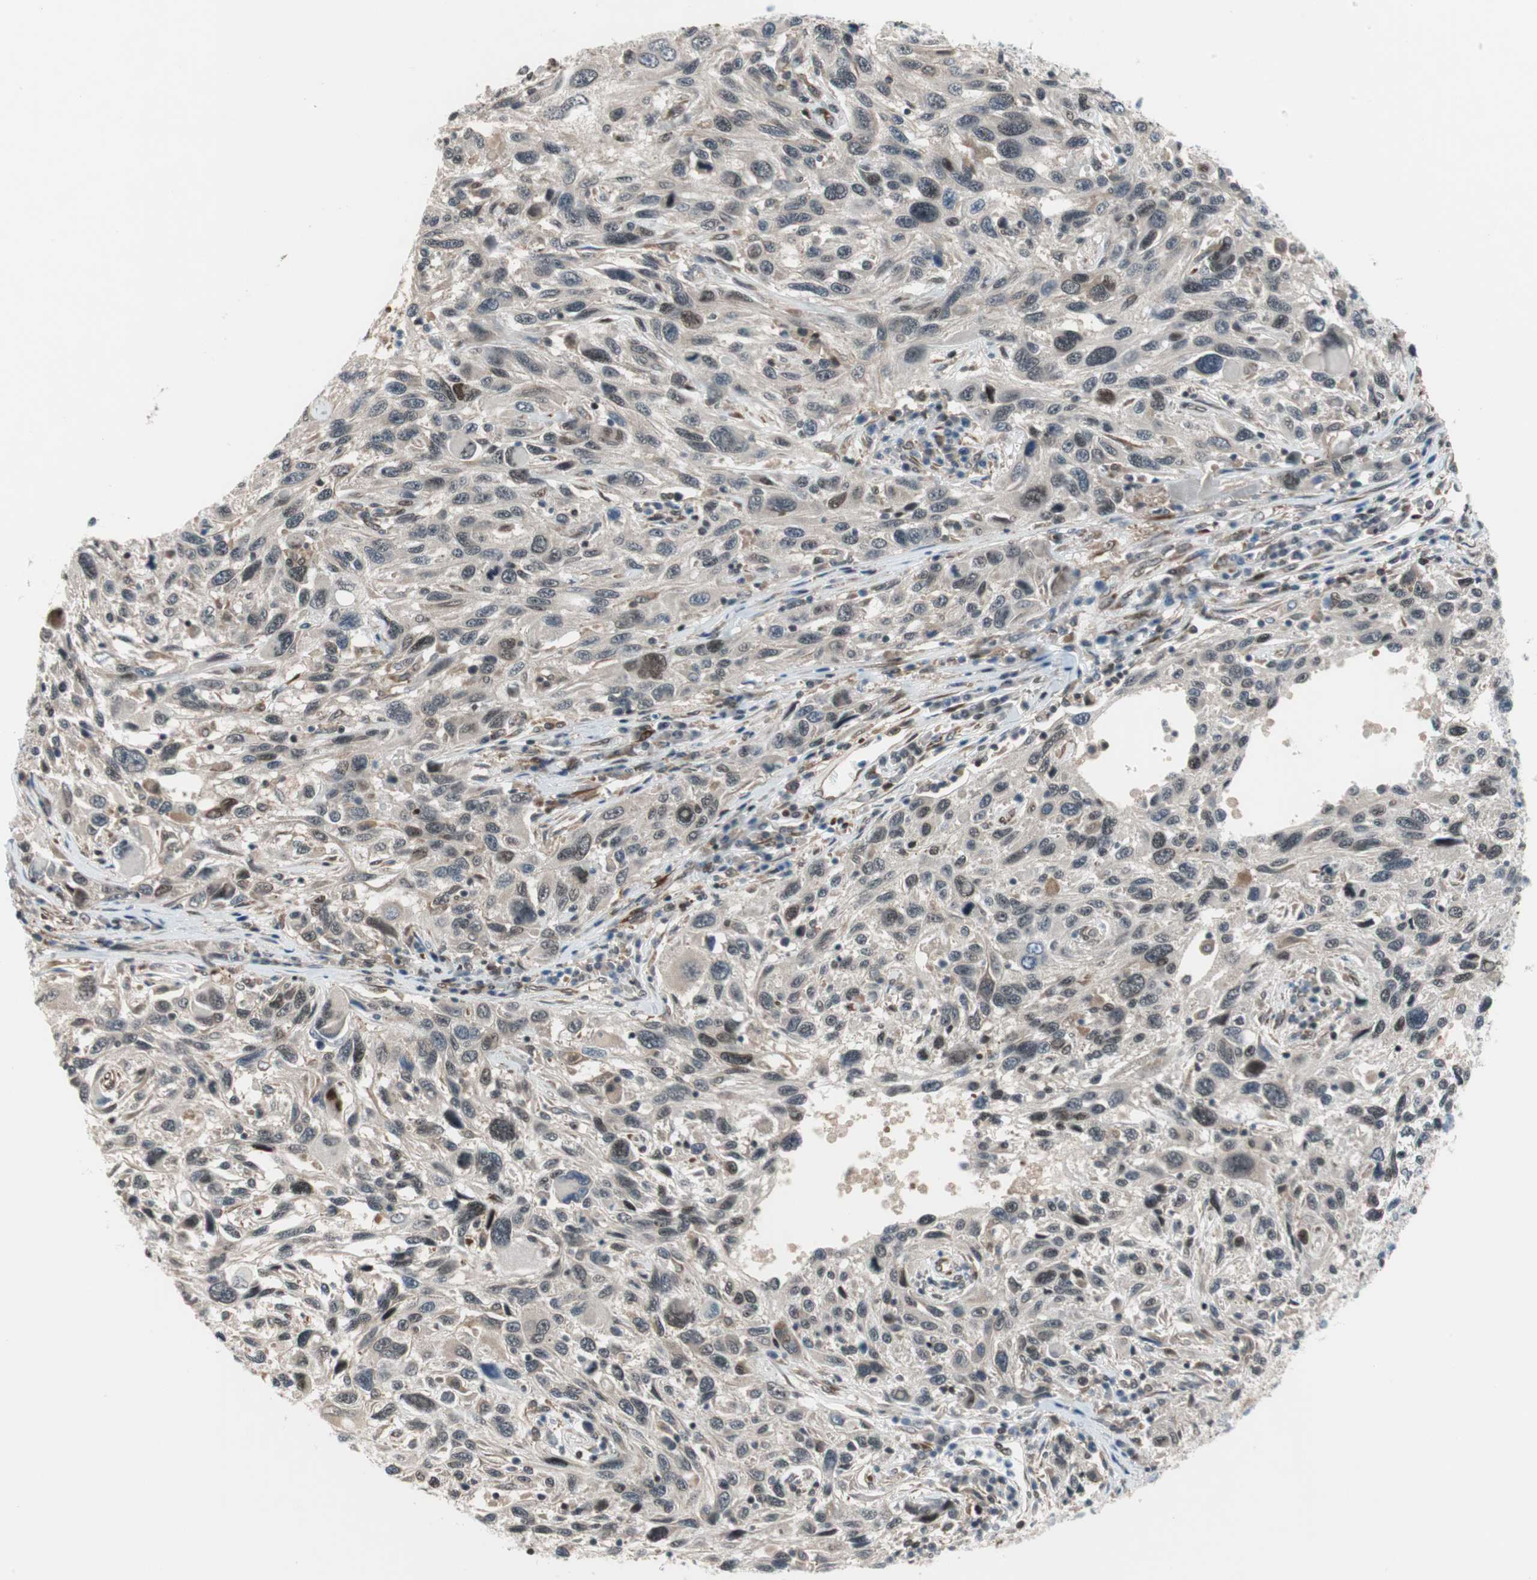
{"staining": {"intensity": "negative", "quantity": "none", "location": "none"}, "tissue": "melanoma", "cell_type": "Tumor cells", "image_type": "cancer", "snomed": [{"axis": "morphology", "description": "Malignant melanoma, NOS"}, {"axis": "topography", "description": "Skin"}], "caption": "Human melanoma stained for a protein using immunohistochemistry (IHC) shows no staining in tumor cells.", "gene": "ZNF512B", "patient": {"sex": "male", "age": 53}}